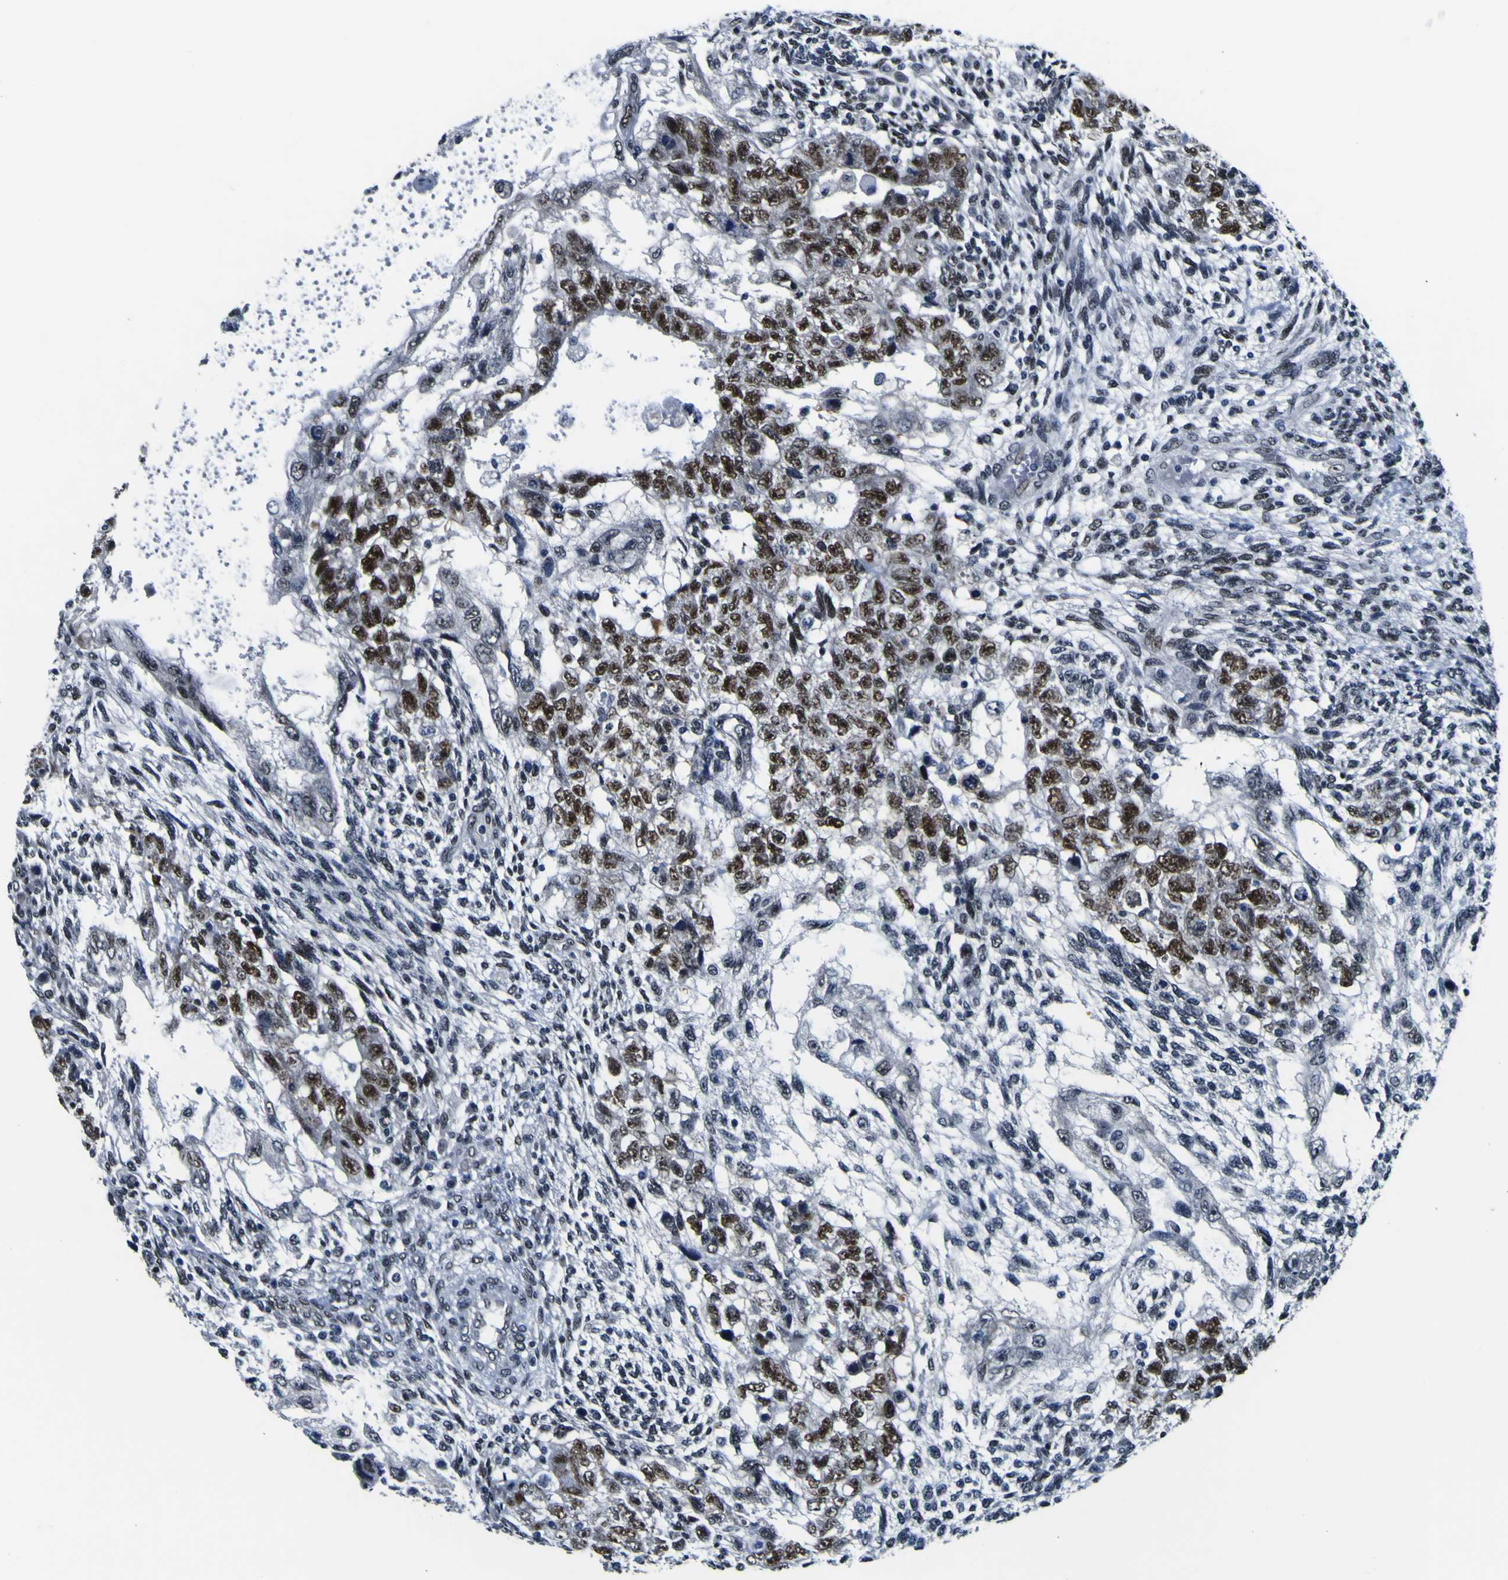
{"staining": {"intensity": "strong", "quantity": "25%-75%", "location": "nuclear"}, "tissue": "testis cancer", "cell_type": "Tumor cells", "image_type": "cancer", "snomed": [{"axis": "morphology", "description": "Normal tissue, NOS"}, {"axis": "morphology", "description": "Carcinoma, Embryonal, NOS"}, {"axis": "topography", "description": "Testis"}], "caption": "Testis cancer was stained to show a protein in brown. There is high levels of strong nuclear staining in about 25%-75% of tumor cells. The staining was performed using DAB to visualize the protein expression in brown, while the nuclei were stained in blue with hematoxylin (Magnification: 20x).", "gene": "CUL4B", "patient": {"sex": "male", "age": 36}}